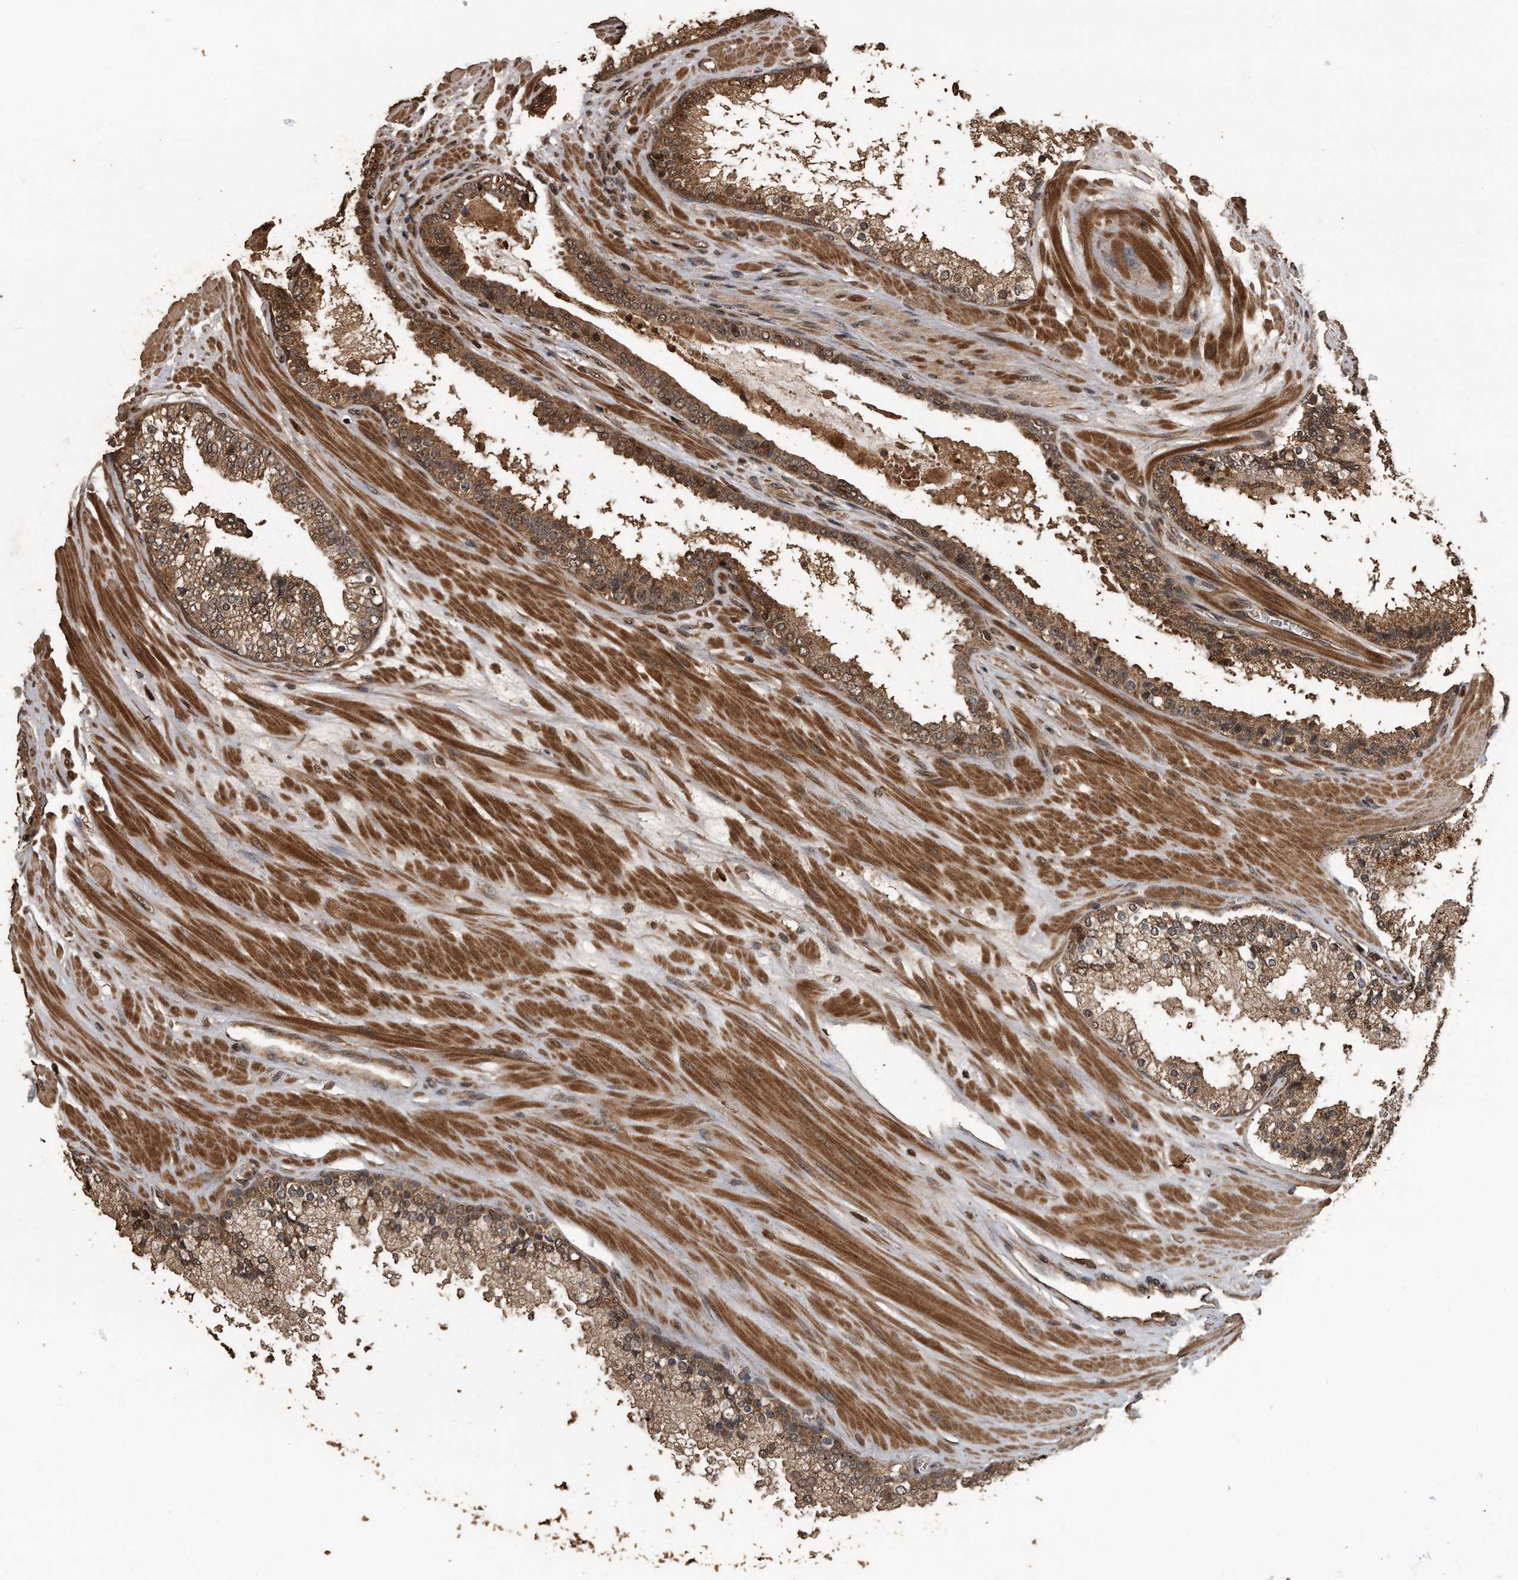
{"staining": {"intensity": "moderate", "quantity": ">75%", "location": "cytoplasmic/membranous,nuclear"}, "tissue": "prostate cancer", "cell_type": "Tumor cells", "image_type": "cancer", "snomed": [{"axis": "morphology", "description": "Adenocarcinoma, High grade"}, {"axis": "topography", "description": "Prostate"}], "caption": "Protein staining of prostate high-grade adenocarcinoma tissue shows moderate cytoplasmic/membranous and nuclear expression in approximately >75% of tumor cells.", "gene": "CRYZL1", "patient": {"sex": "male", "age": 65}}